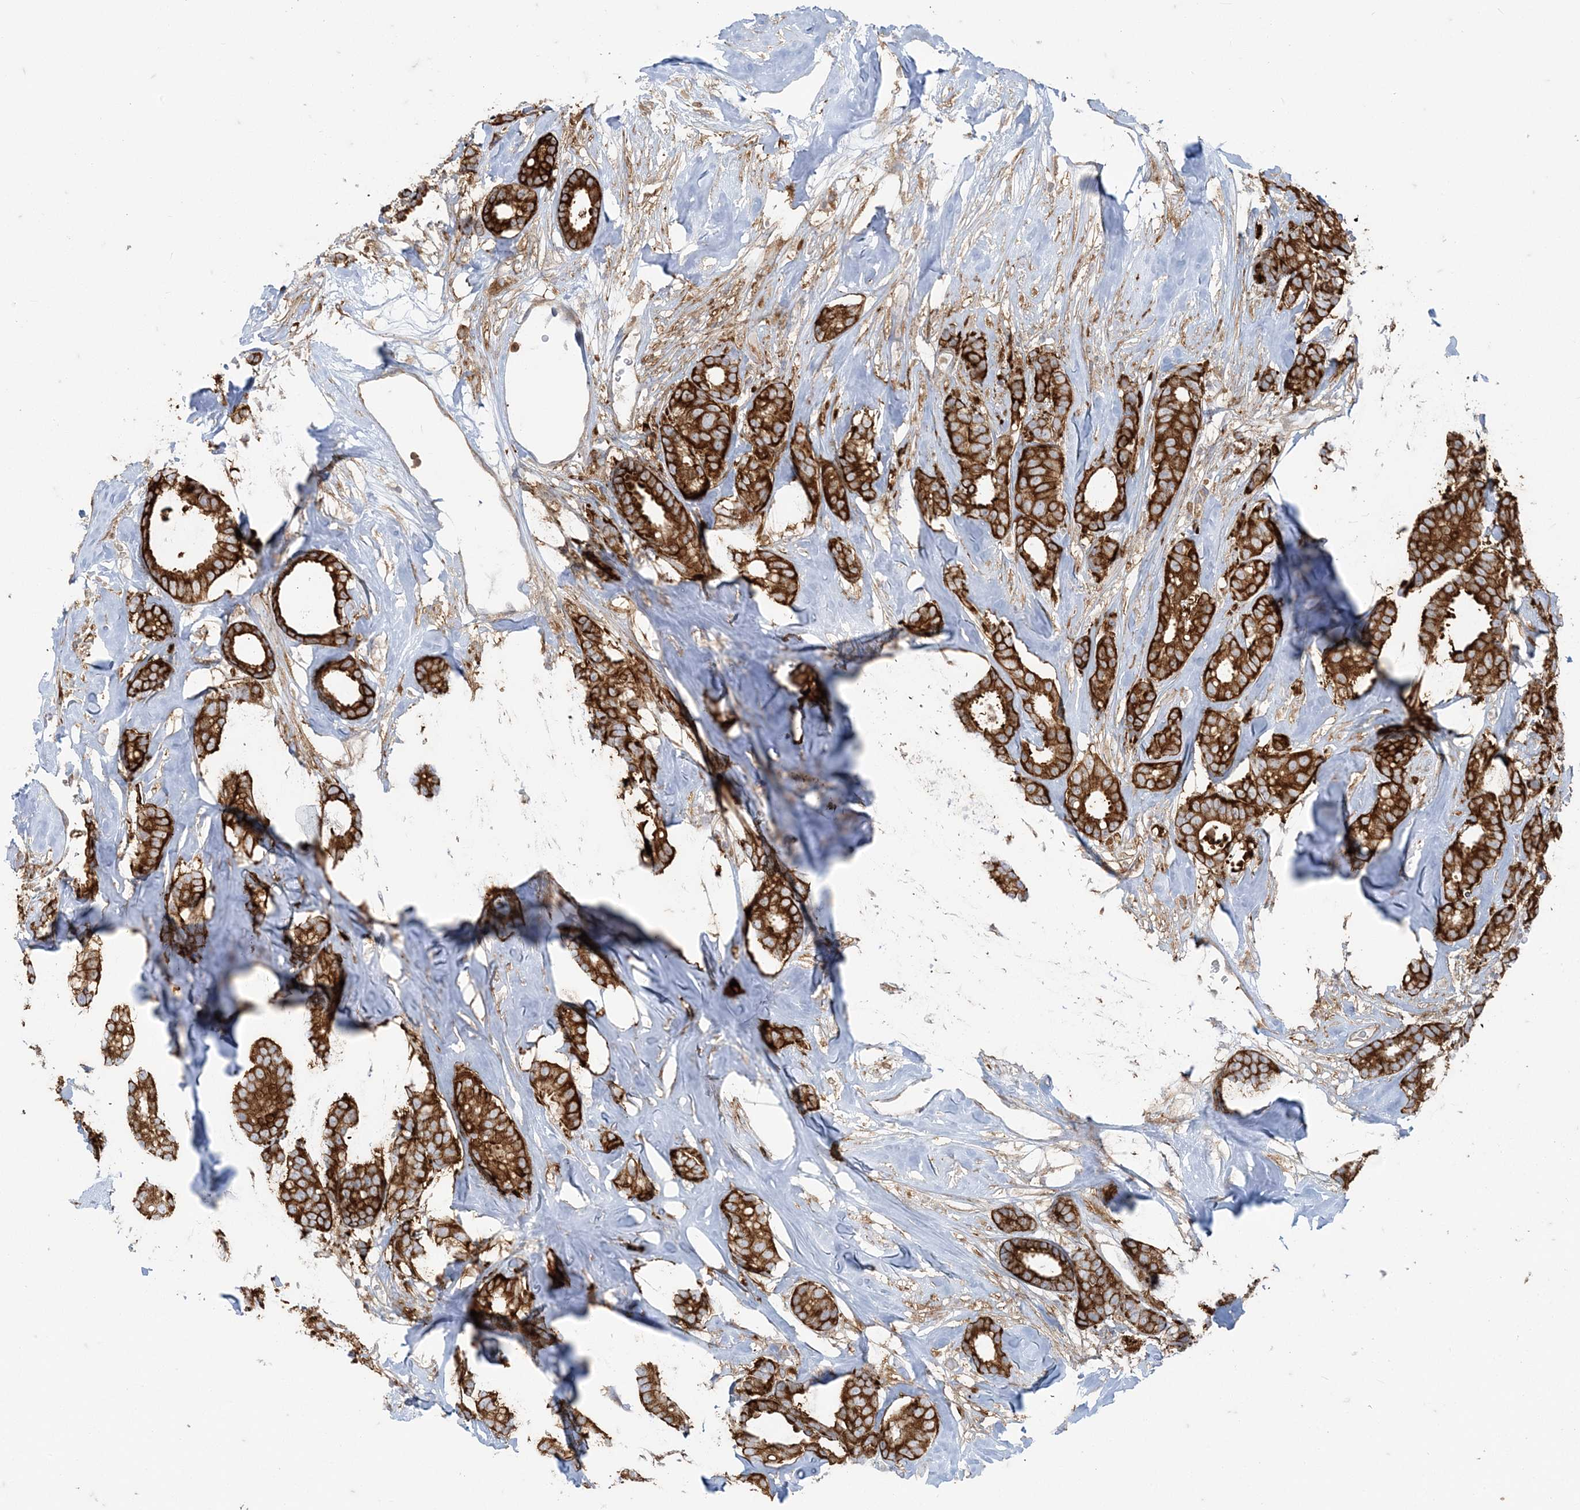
{"staining": {"intensity": "strong", "quantity": ">75%", "location": "cytoplasmic/membranous"}, "tissue": "breast cancer", "cell_type": "Tumor cells", "image_type": "cancer", "snomed": [{"axis": "morphology", "description": "Duct carcinoma"}, {"axis": "topography", "description": "Breast"}], "caption": "This is a micrograph of IHC staining of breast cancer (intraductal carcinoma), which shows strong staining in the cytoplasmic/membranous of tumor cells.", "gene": "DERL3", "patient": {"sex": "female", "age": 87}}